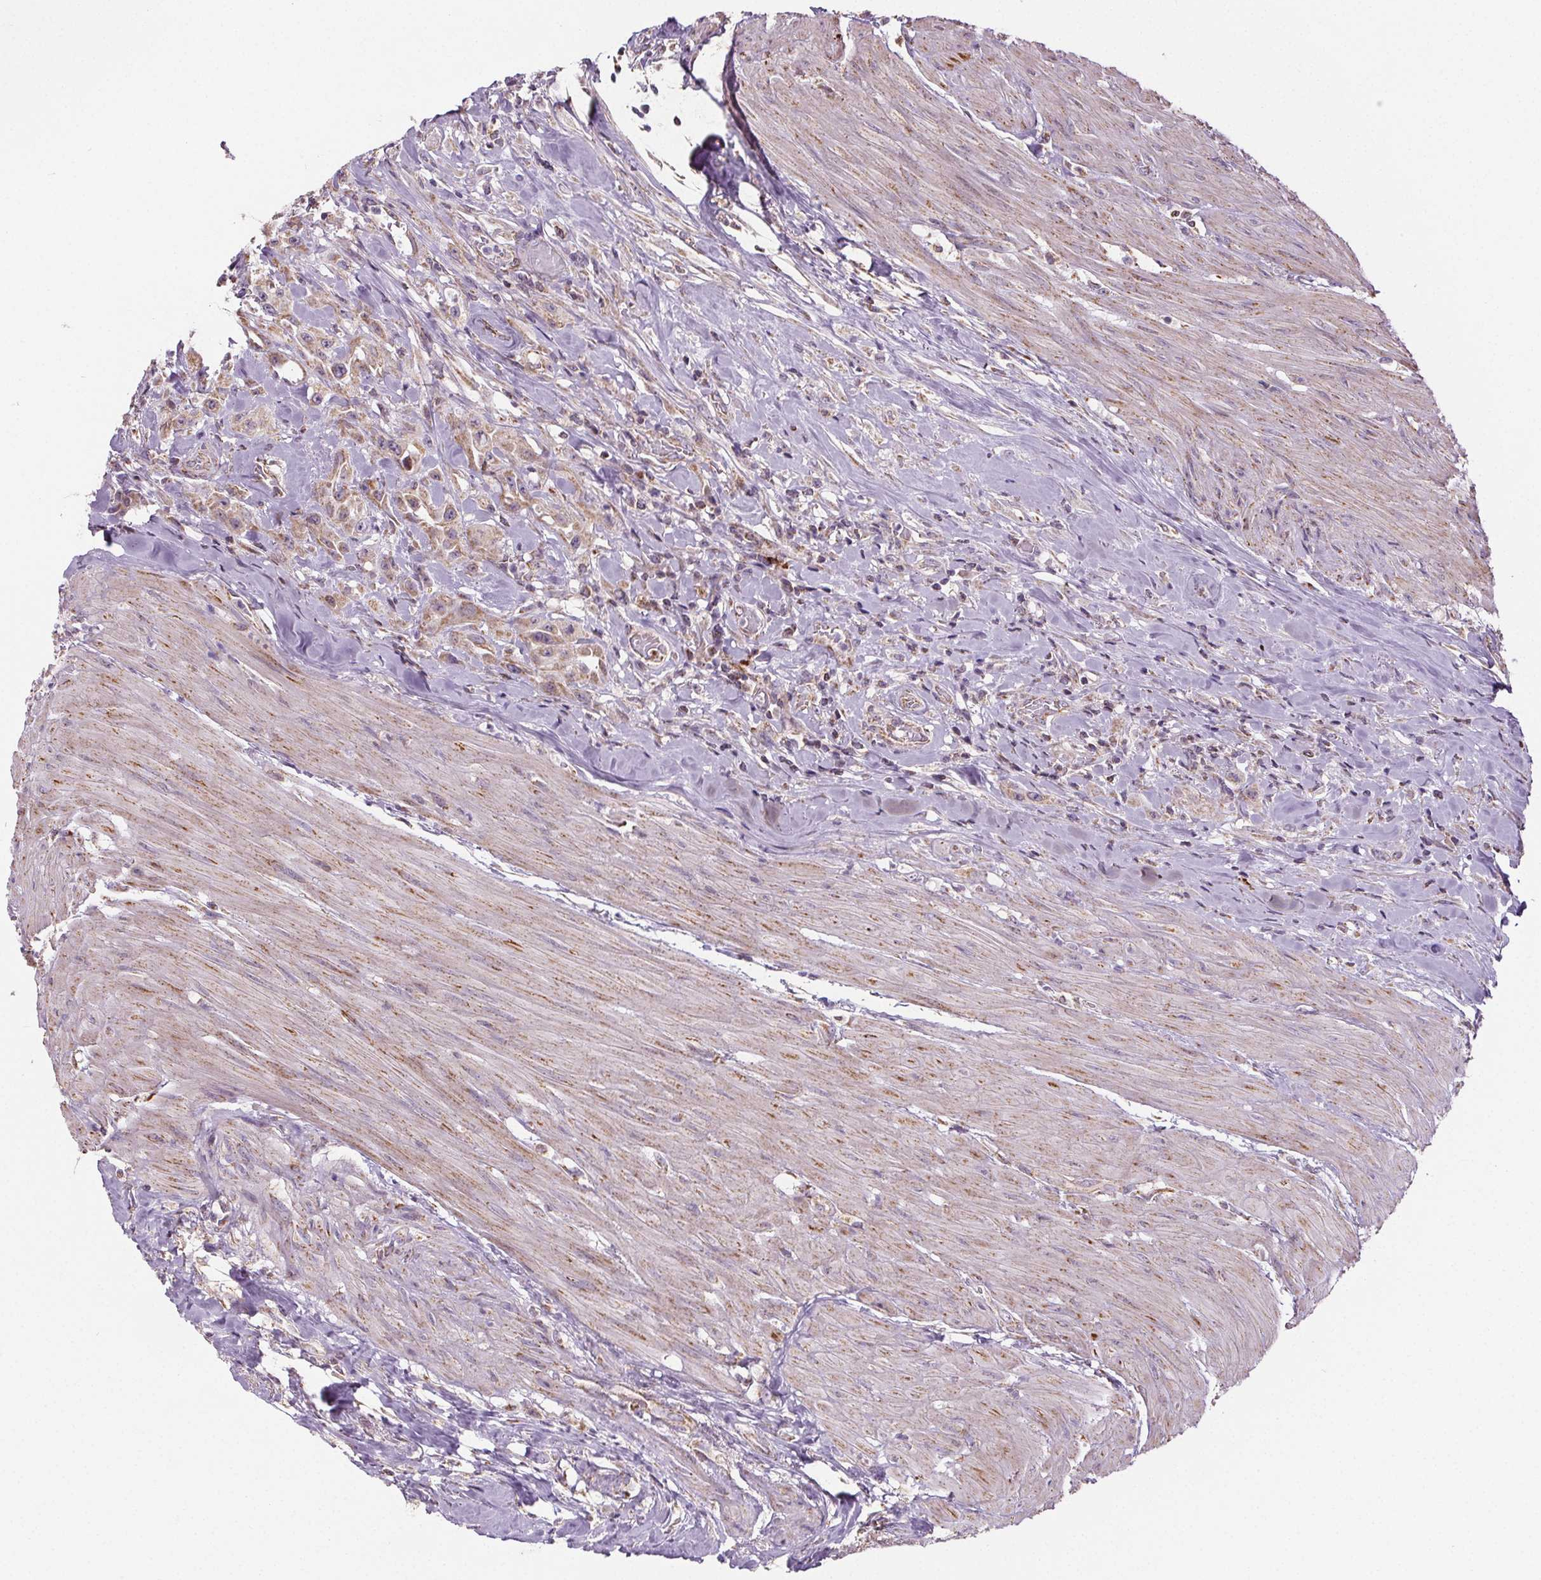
{"staining": {"intensity": "weak", "quantity": ">75%", "location": "cytoplasmic/membranous"}, "tissue": "urothelial cancer", "cell_type": "Tumor cells", "image_type": "cancer", "snomed": [{"axis": "morphology", "description": "Urothelial carcinoma, High grade"}, {"axis": "topography", "description": "Urinary bladder"}], "caption": "About >75% of tumor cells in urothelial cancer reveal weak cytoplasmic/membranous protein expression as visualized by brown immunohistochemical staining.", "gene": "SUCLA2", "patient": {"sex": "male", "age": 79}}